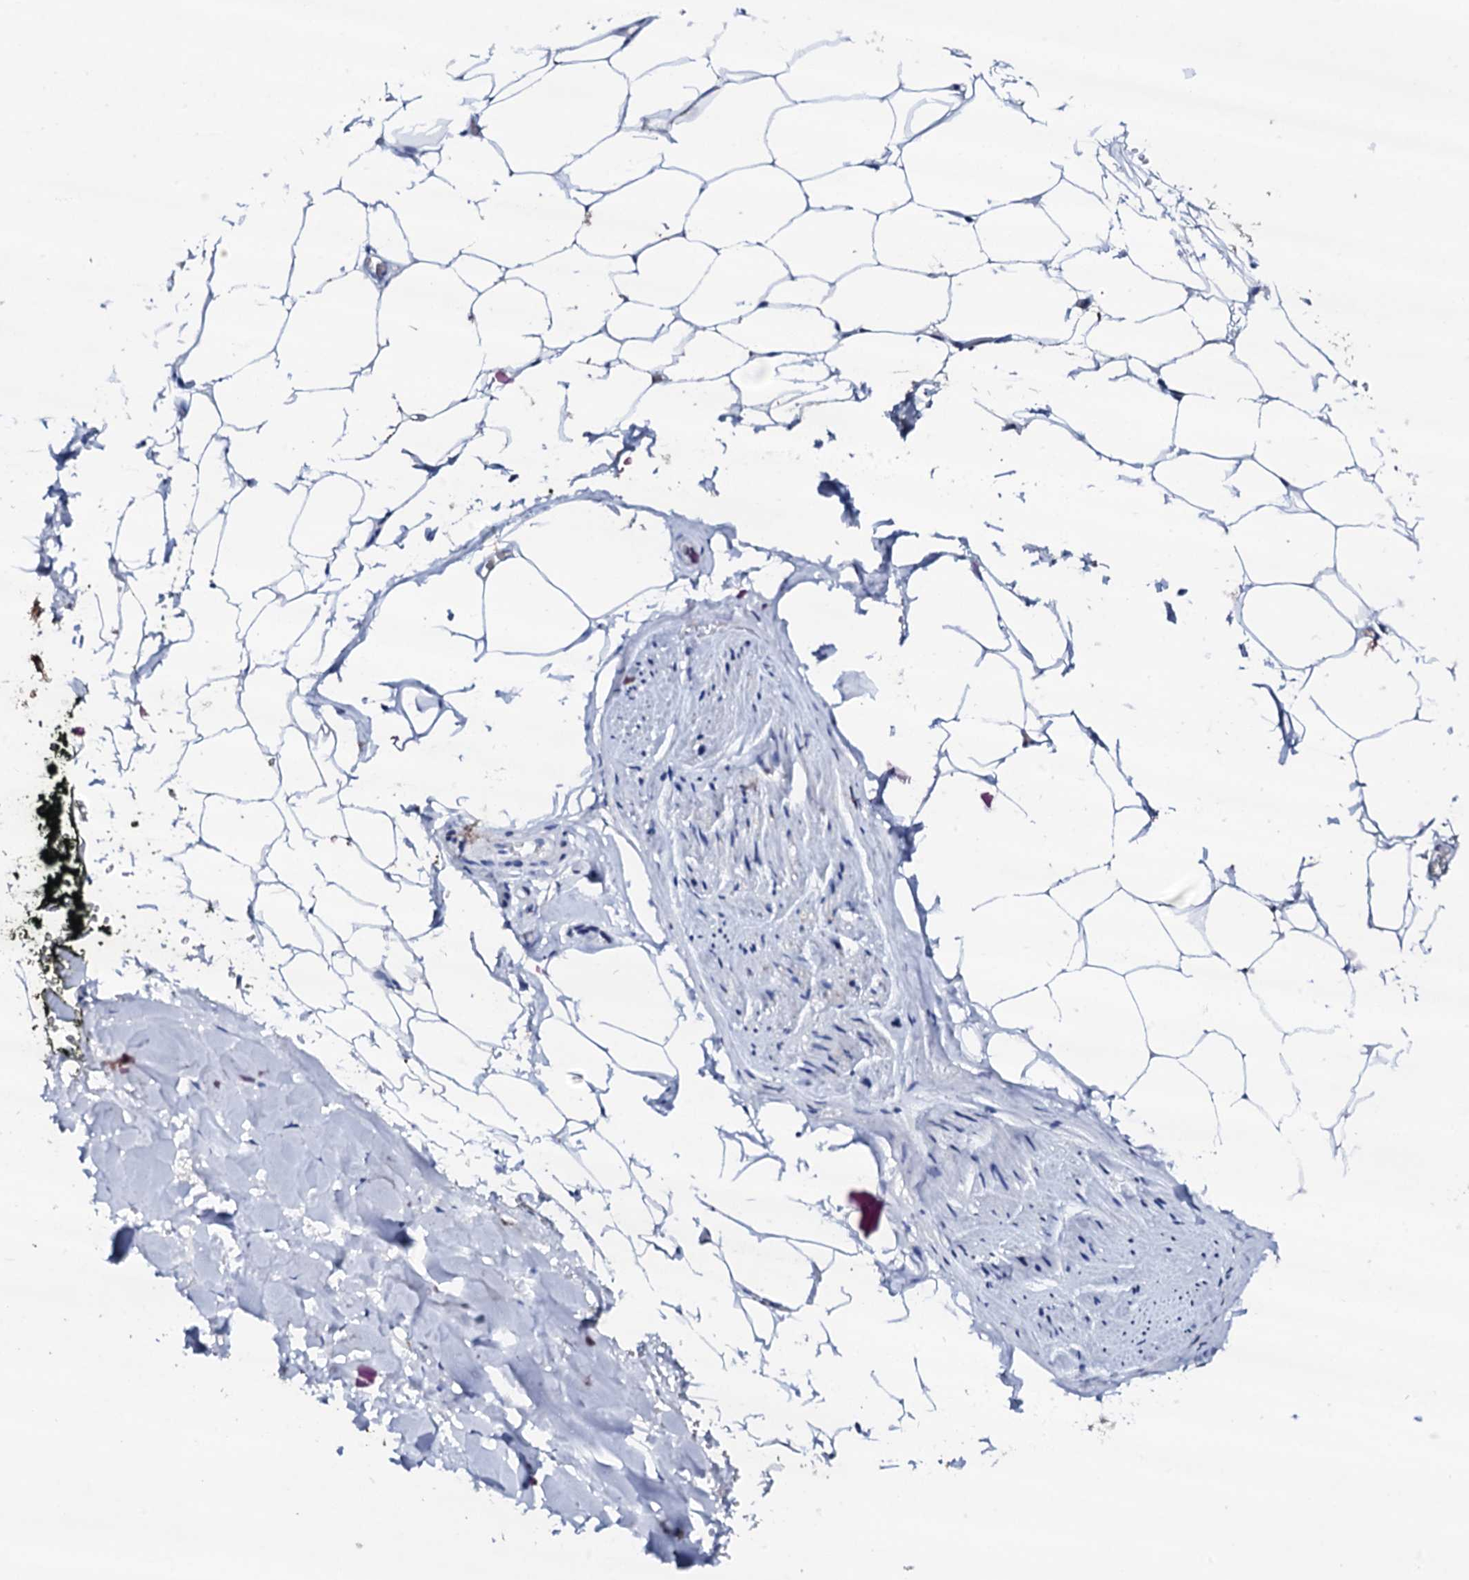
{"staining": {"intensity": "negative", "quantity": "none", "location": "none"}, "tissue": "adipose tissue", "cell_type": "Adipocytes", "image_type": "normal", "snomed": [{"axis": "morphology", "description": "Normal tissue, NOS"}, {"axis": "morphology", "description": "Adenocarcinoma, Low grade"}, {"axis": "topography", "description": "Prostate"}, {"axis": "topography", "description": "Peripheral nerve tissue"}], "caption": "Human adipose tissue stained for a protein using IHC exhibits no expression in adipocytes.", "gene": "FBXL16", "patient": {"sex": "male", "age": 63}}